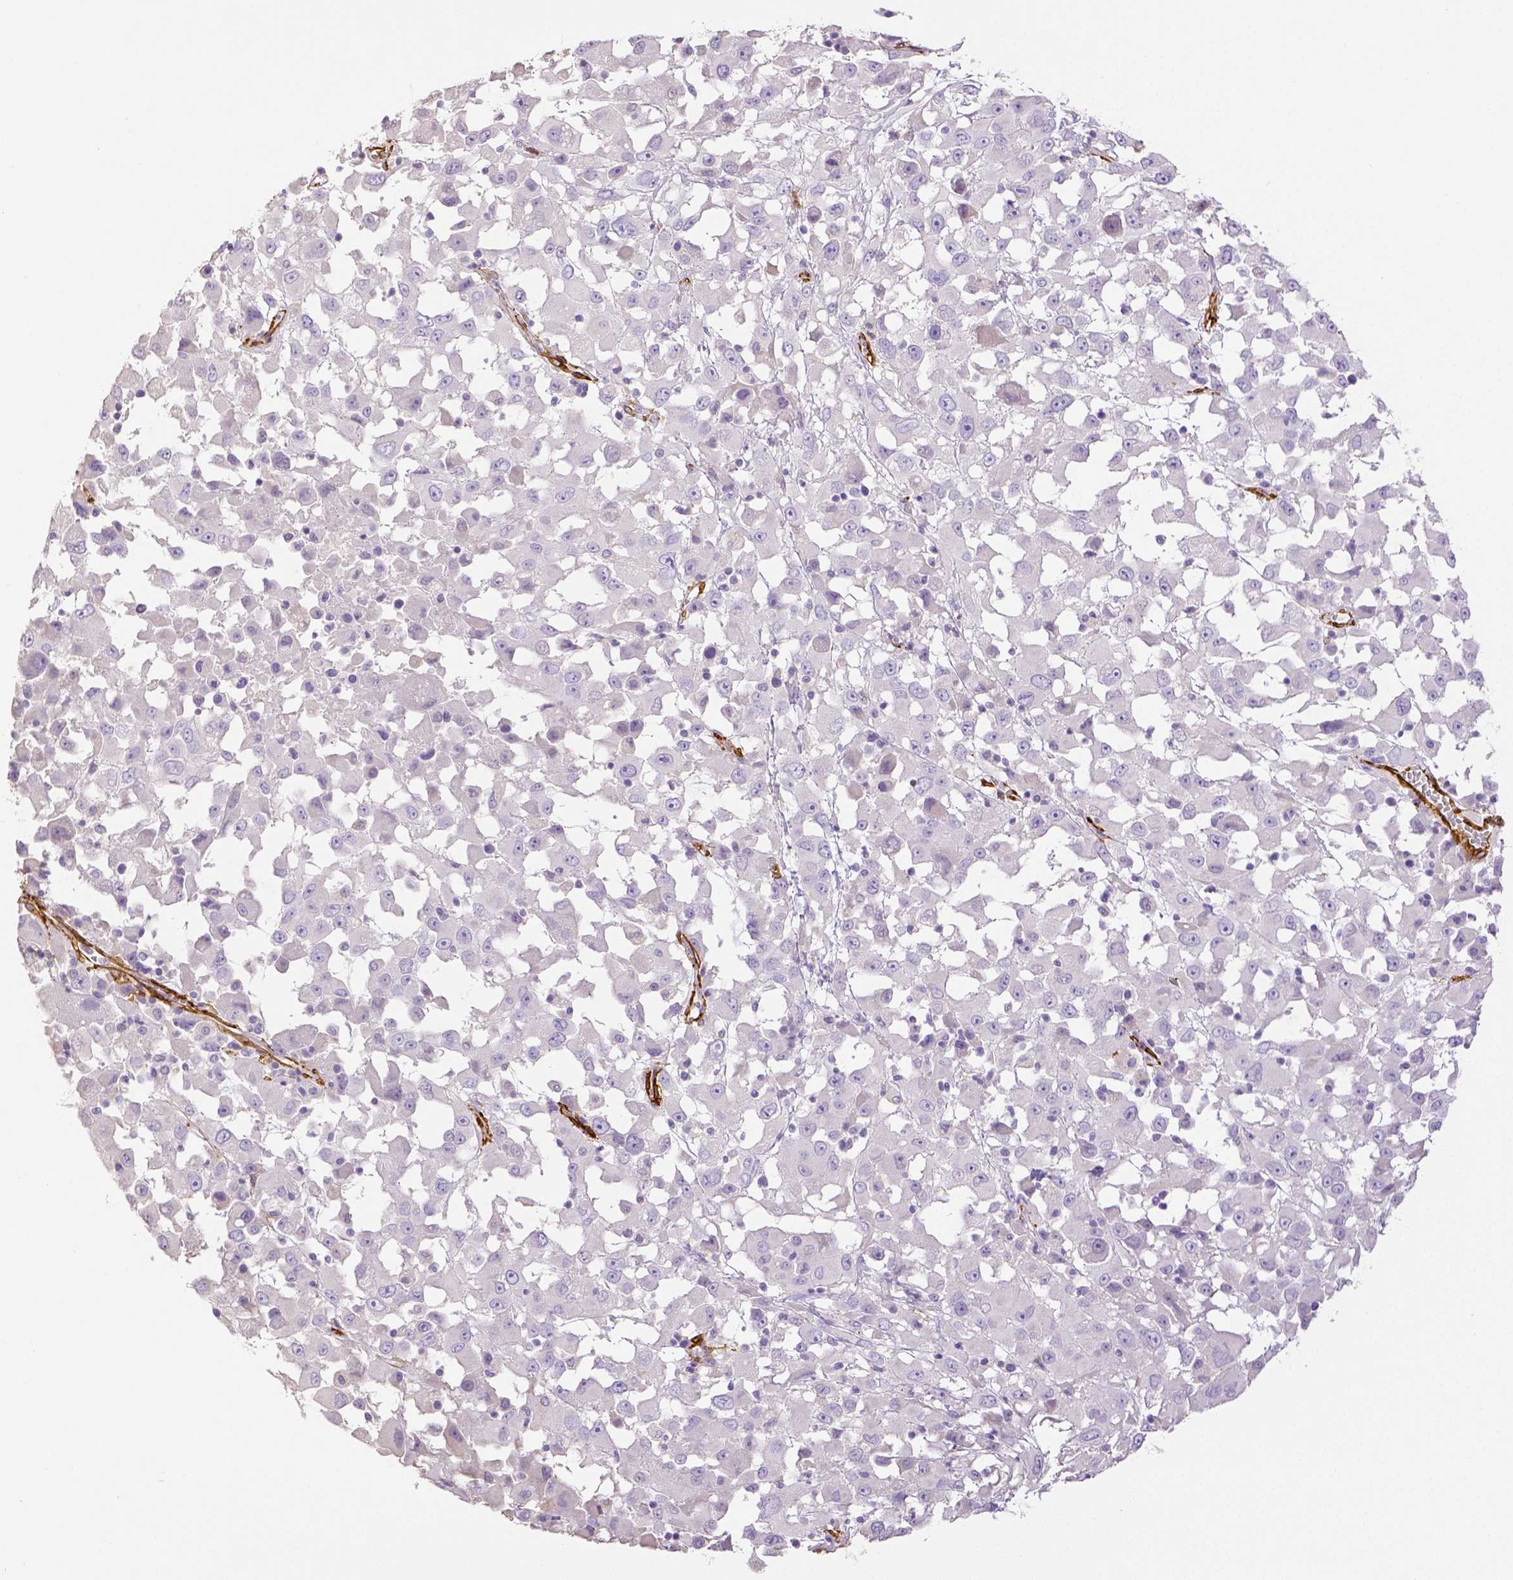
{"staining": {"intensity": "negative", "quantity": "none", "location": "none"}, "tissue": "melanoma", "cell_type": "Tumor cells", "image_type": "cancer", "snomed": [{"axis": "morphology", "description": "Malignant melanoma, Metastatic site"}, {"axis": "topography", "description": "Soft tissue"}], "caption": "Immunohistochemistry (IHC) photomicrograph of neoplastic tissue: human melanoma stained with DAB (3,3'-diaminobenzidine) reveals no significant protein staining in tumor cells.", "gene": "THY1", "patient": {"sex": "male", "age": 50}}